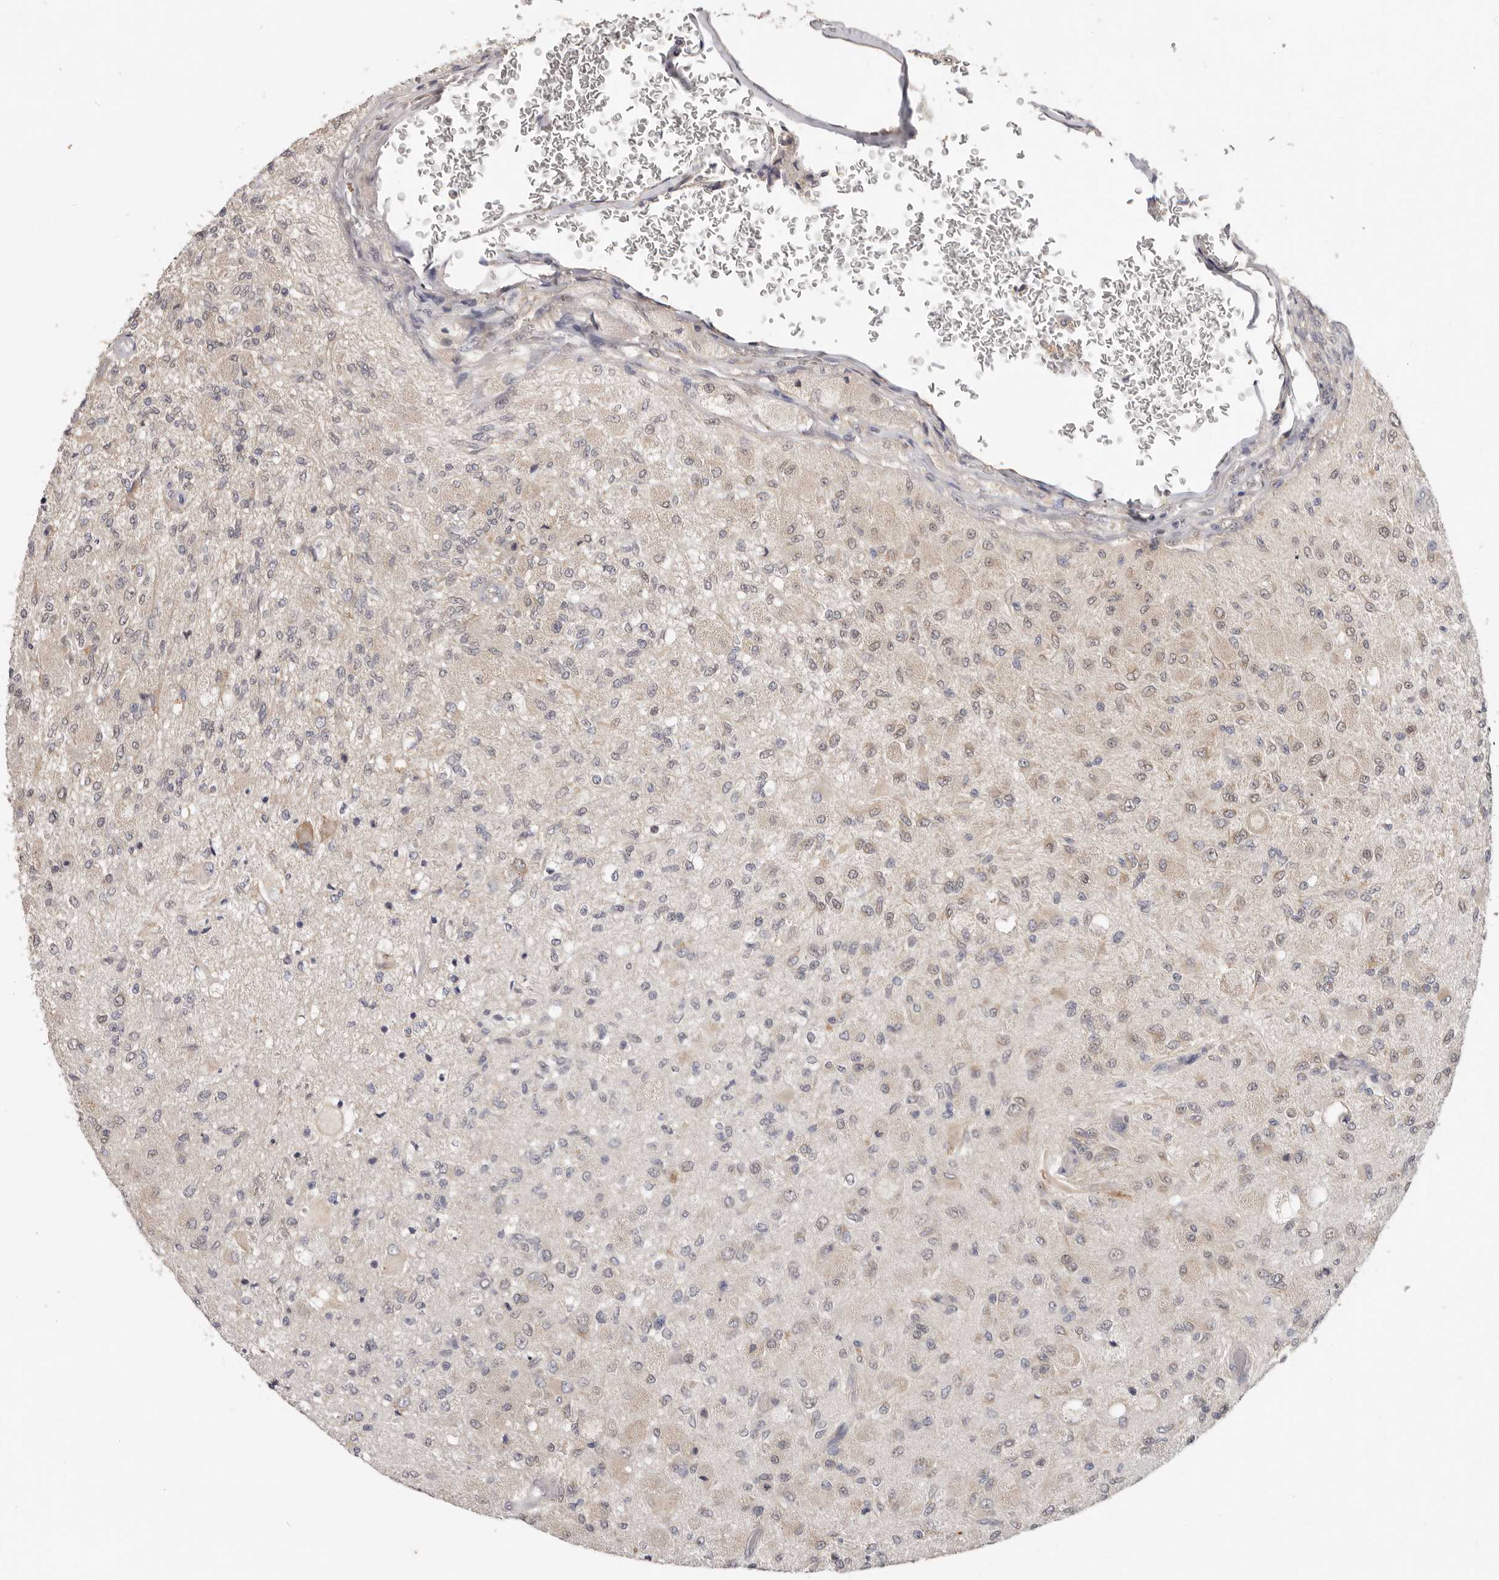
{"staining": {"intensity": "weak", "quantity": "<25%", "location": "cytoplasmic/membranous,nuclear"}, "tissue": "glioma", "cell_type": "Tumor cells", "image_type": "cancer", "snomed": [{"axis": "morphology", "description": "Normal tissue, NOS"}, {"axis": "morphology", "description": "Glioma, malignant, High grade"}, {"axis": "topography", "description": "Cerebral cortex"}], "caption": "Malignant high-grade glioma was stained to show a protein in brown. There is no significant staining in tumor cells. (Brightfield microscopy of DAB IHC at high magnification).", "gene": "WDR77", "patient": {"sex": "male", "age": 77}}